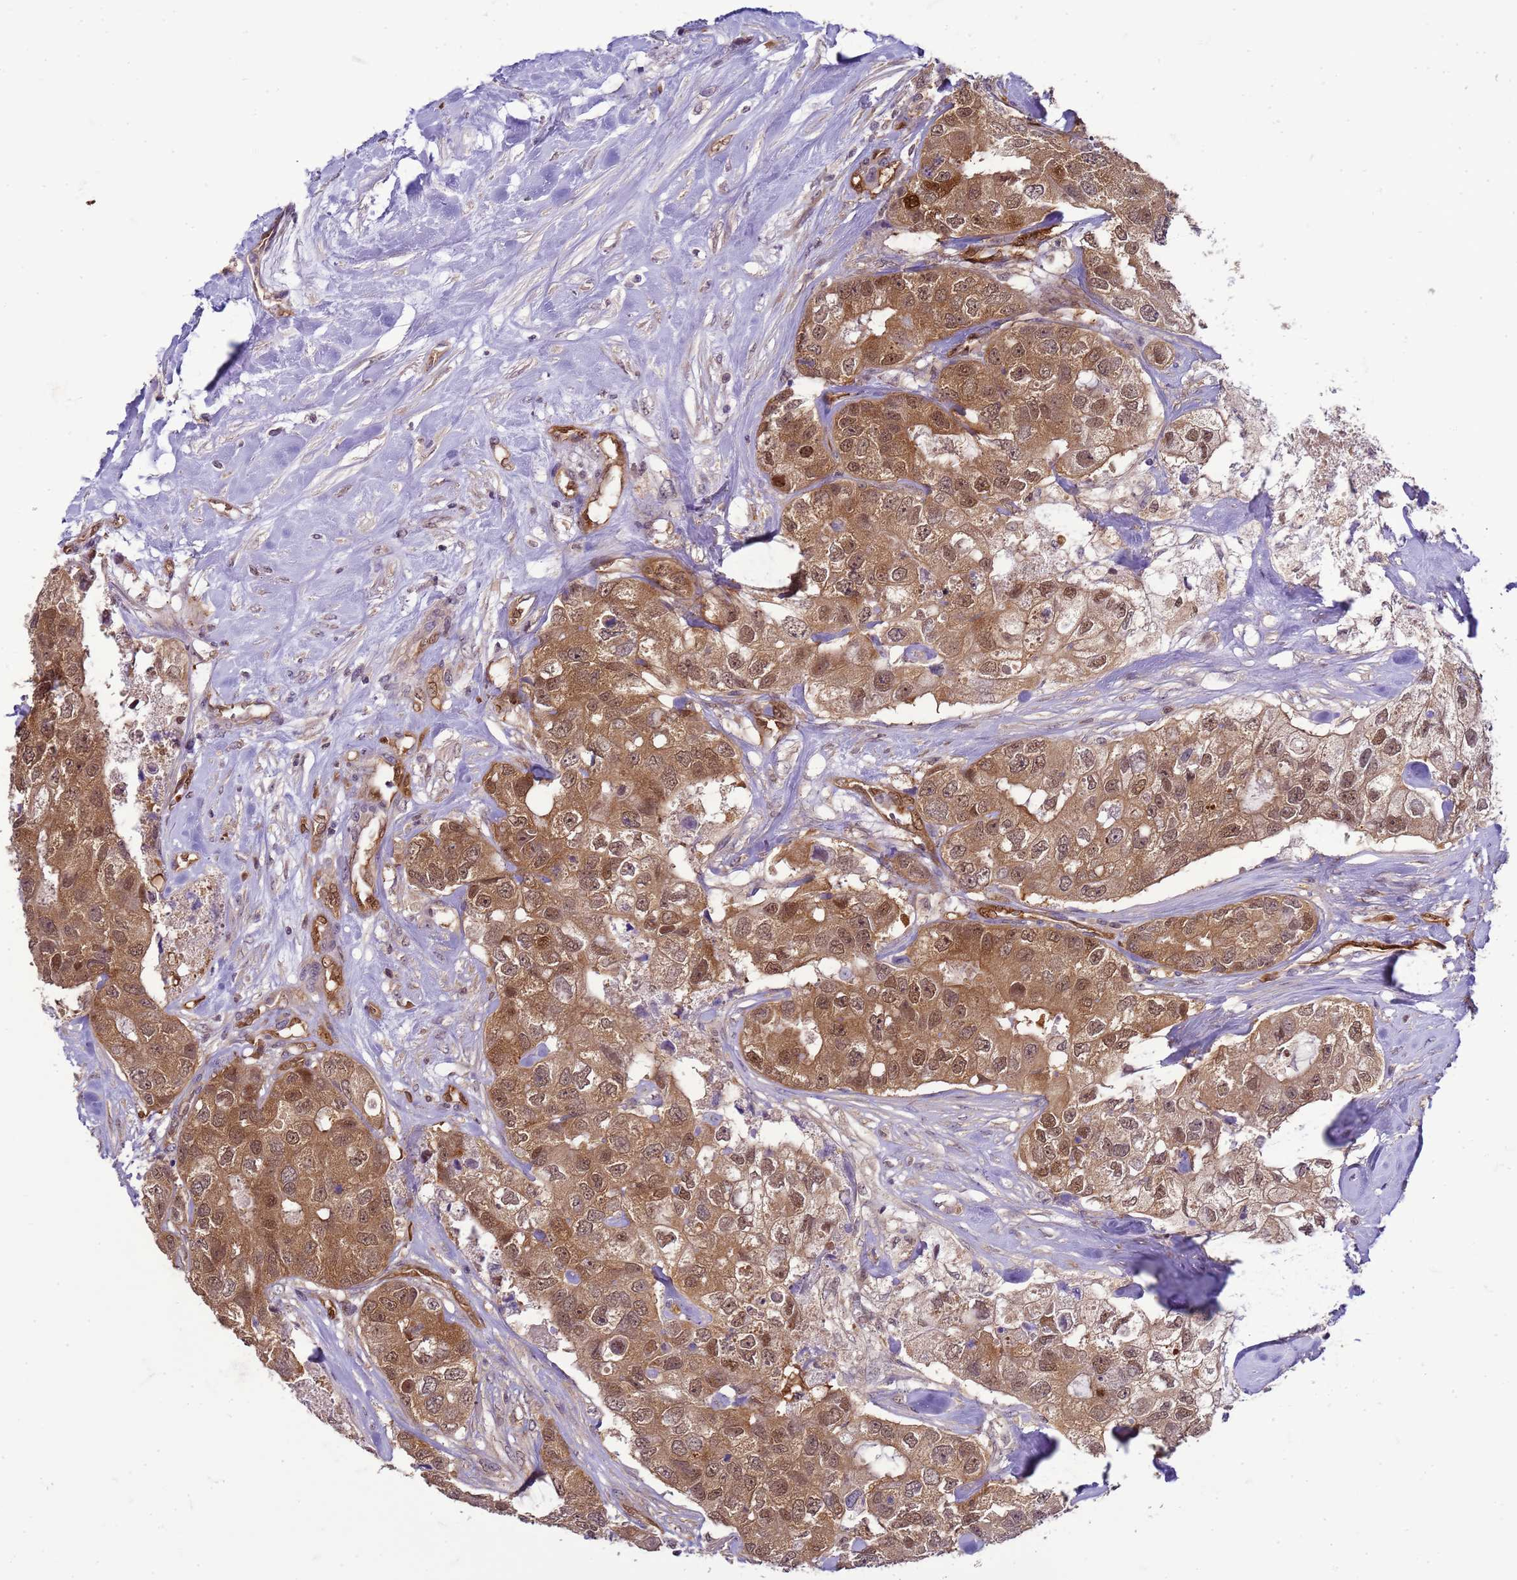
{"staining": {"intensity": "moderate", "quantity": ">75%", "location": "cytoplasmic/membranous,nuclear"}, "tissue": "breast cancer", "cell_type": "Tumor cells", "image_type": "cancer", "snomed": [{"axis": "morphology", "description": "Duct carcinoma"}, {"axis": "topography", "description": "Breast"}], "caption": "Immunohistochemical staining of breast cancer (intraductal carcinoma) reveals moderate cytoplasmic/membranous and nuclear protein positivity in approximately >75% of tumor cells. The protein of interest is stained brown, and the nuclei are stained in blue (DAB IHC with brightfield microscopy, high magnification).", "gene": "DDI2", "patient": {"sex": "female", "age": 62}}